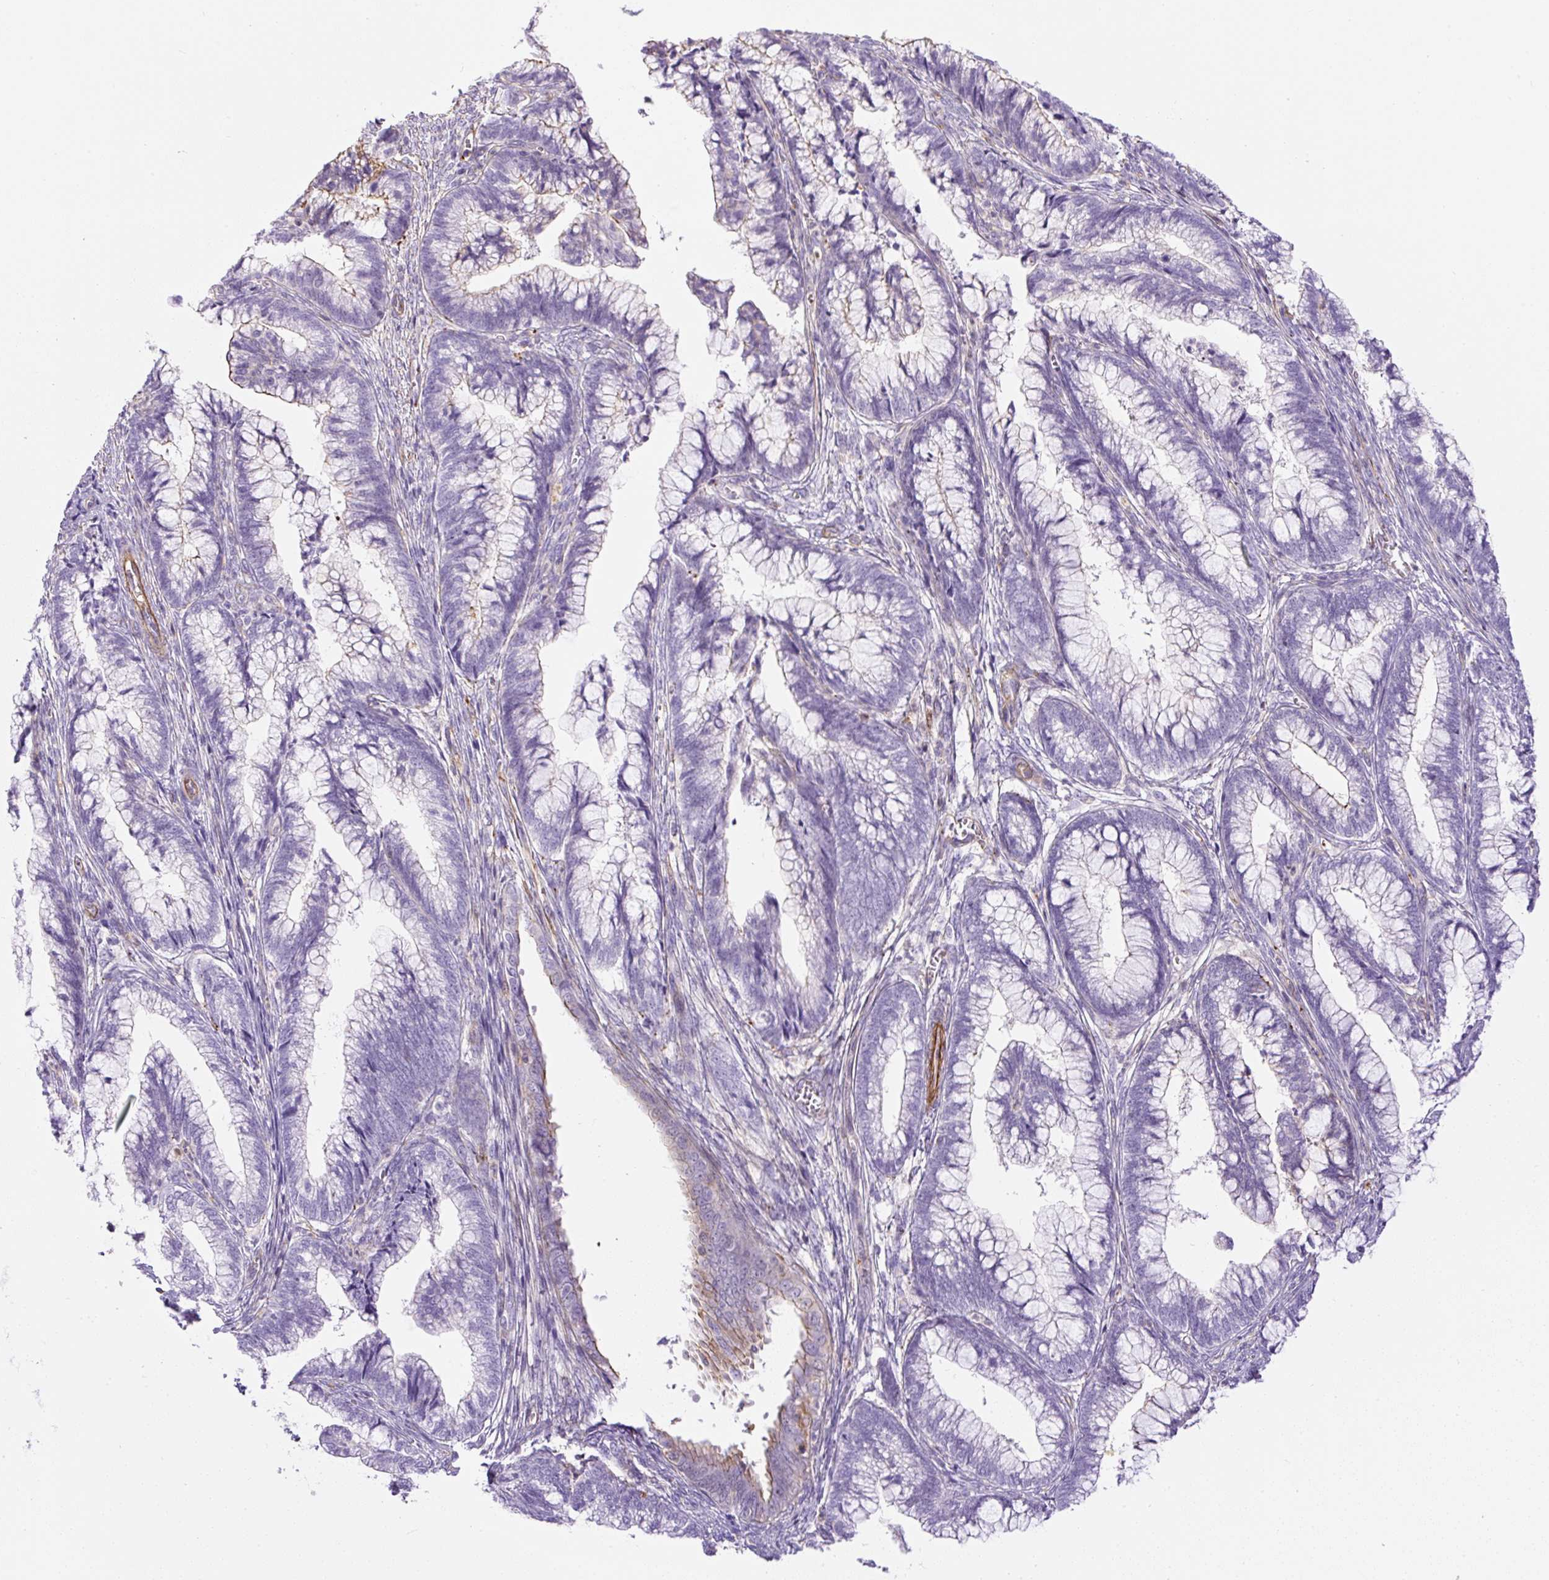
{"staining": {"intensity": "negative", "quantity": "none", "location": "none"}, "tissue": "cervical cancer", "cell_type": "Tumor cells", "image_type": "cancer", "snomed": [{"axis": "morphology", "description": "Adenocarcinoma, NOS"}, {"axis": "topography", "description": "Cervix"}], "caption": "There is no significant staining in tumor cells of adenocarcinoma (cervical).", "gene": "B3GALT5", "patient": {"sex": "female", "age": 44}}